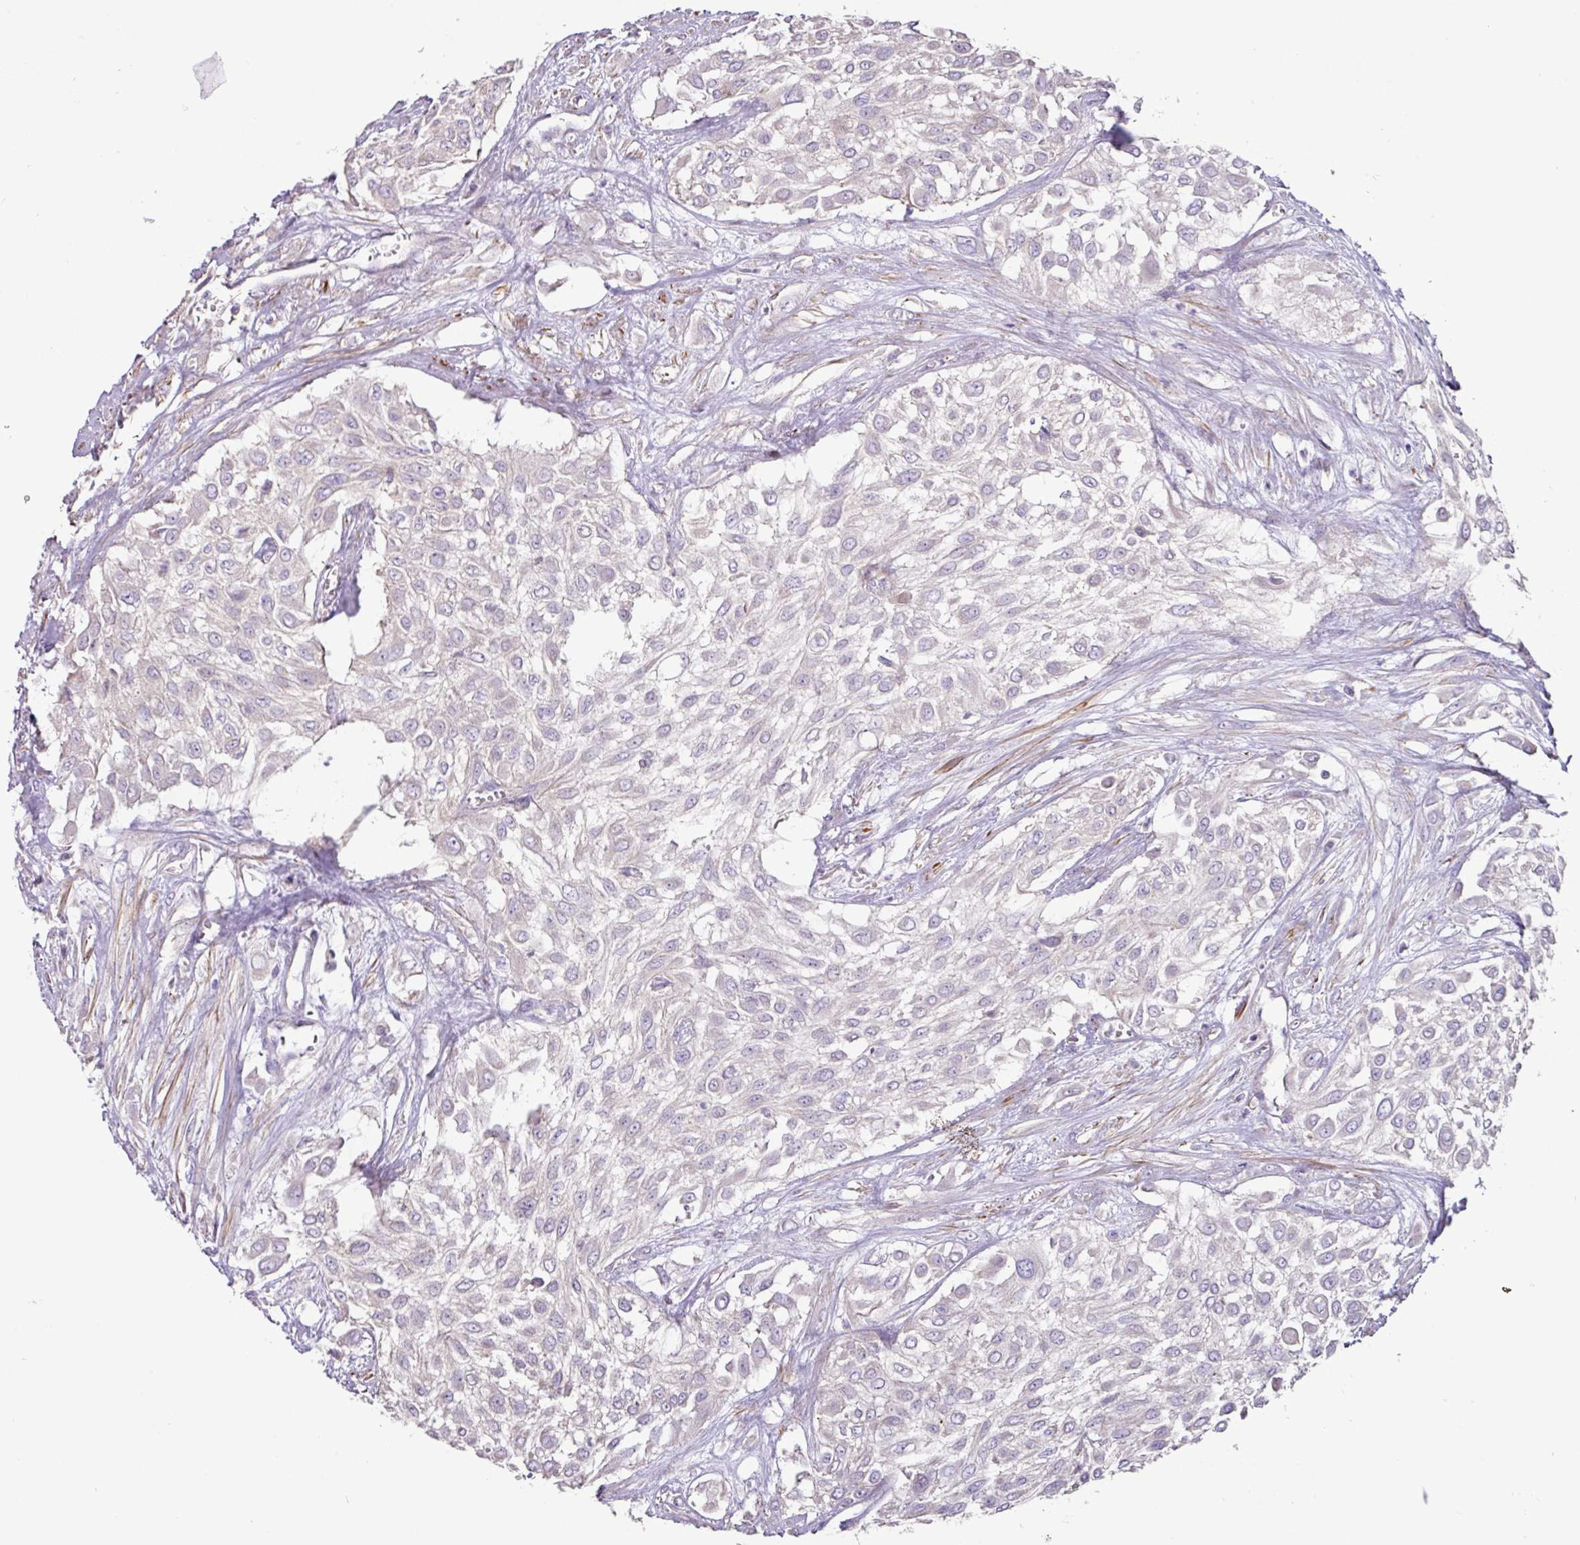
{"staining": {"intensity": "negative", "quantity": "none", "location": "none"}, "tissue": "urothelial cancer", "cell_type": "Tumor cells", "image_type": "cancer", "snomed": [{"axis": "morphology", "description": "Urothelial carcinoma, High grade"}, {"axis": "topography", "description": "Urinary bladder"}], "caption": "The histopathology image exhibits no significant expression in tumor cells of high-grade urothelial carcinoma.", "gene": "MRRF", "patient": {"sex": "male", "age": 57}}